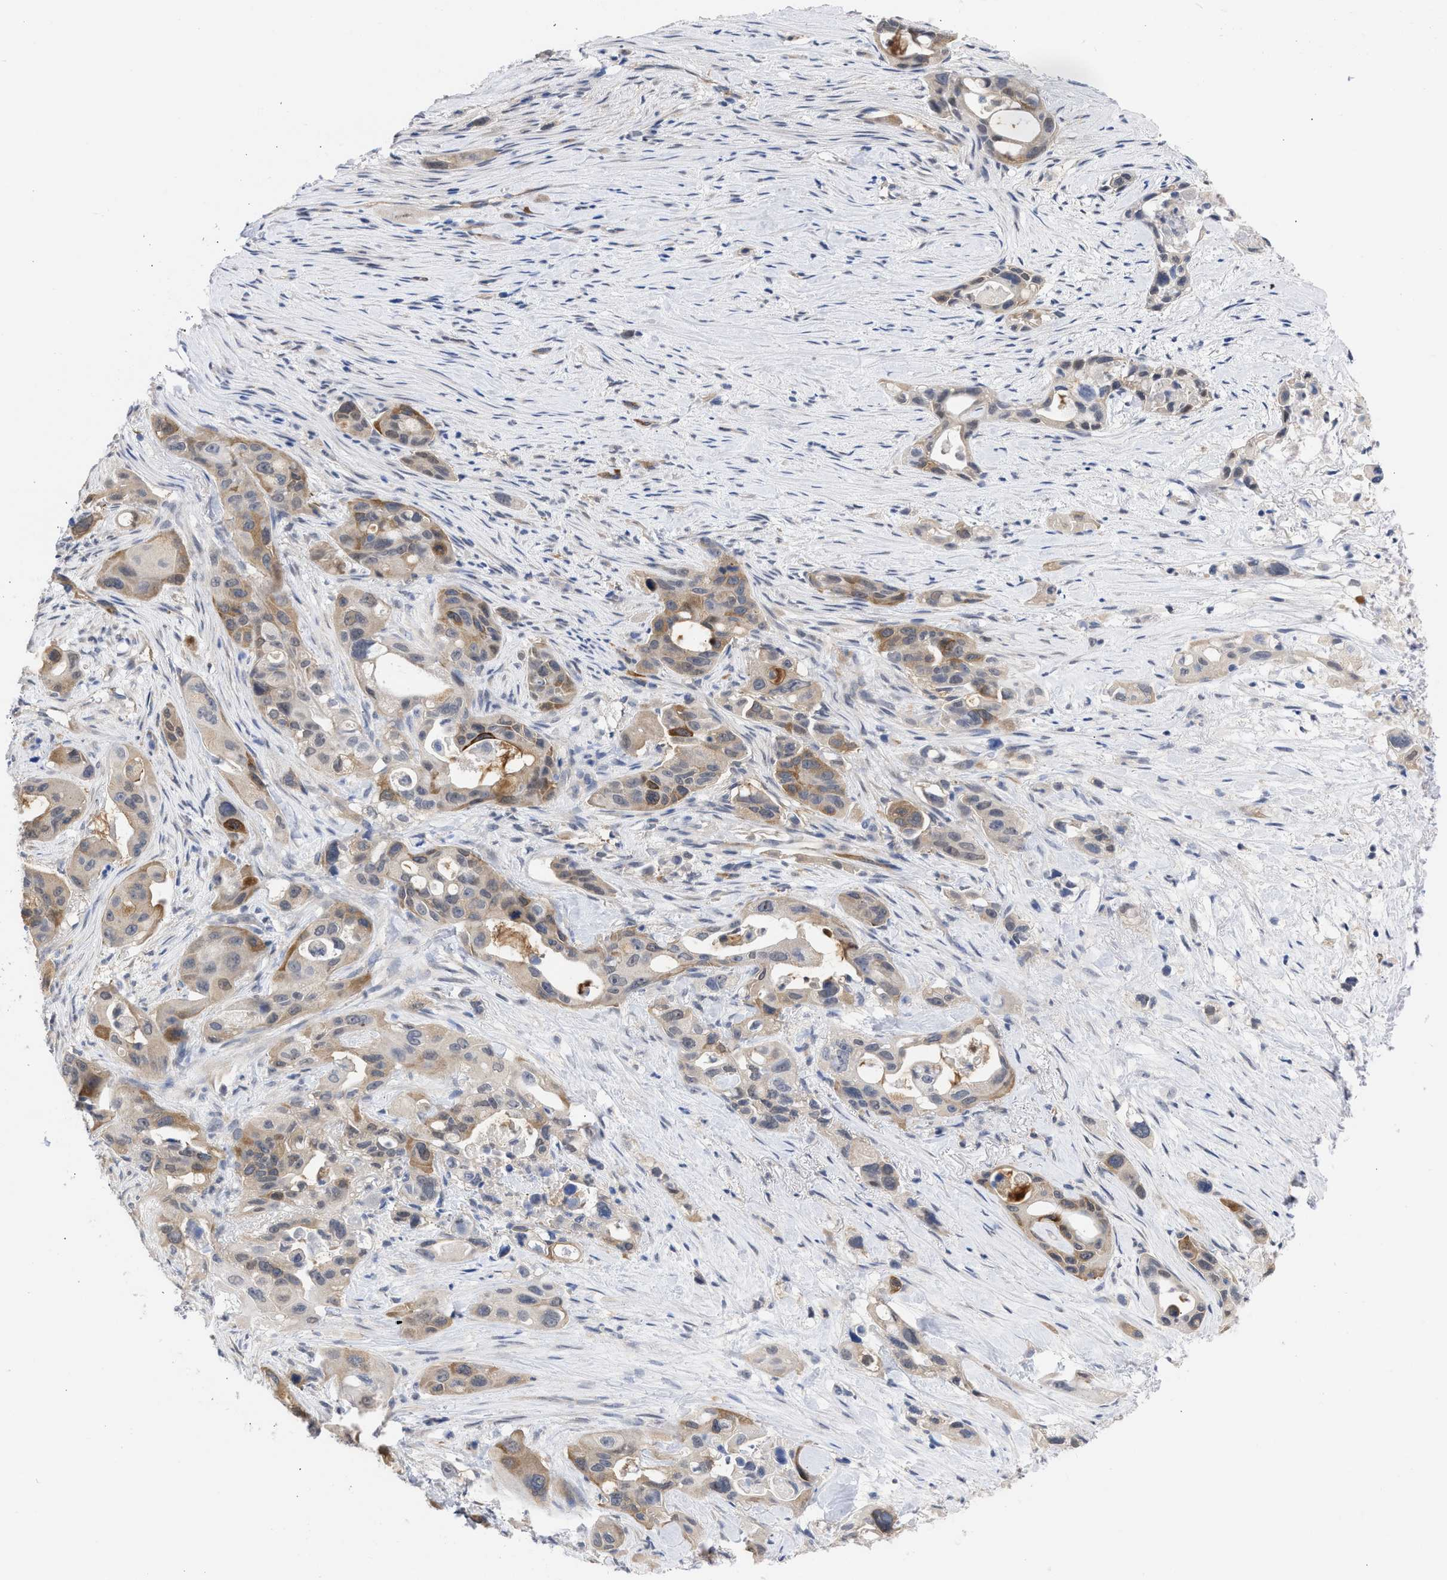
{"staining": {"intensity": "moderate", "quantity": ">75%", "location": "cytoplasmic/membranous"}, "tissue": "pancreatic cancer", "cell_type": "Tumor cells", "image_type": "cancer", "snomed": [{"axis": "morphology", "description": "Adenocarcinoma, NOS"}, {"axis": "topography", "description": "Pancreas"}], "caption": "Immunohistochemical staining of adenocarcinoma (pancreatic) displays medium levels of moderate cytoplasmic/membranous expression in approximately >75% of tumor cells. The staining is performed using DAB brown chromogen to label protein expression. The nuclei are counter-stained blue using hematoxylin.", "gene": "THRA", "patient": {"sex": "male", "age": 53}}